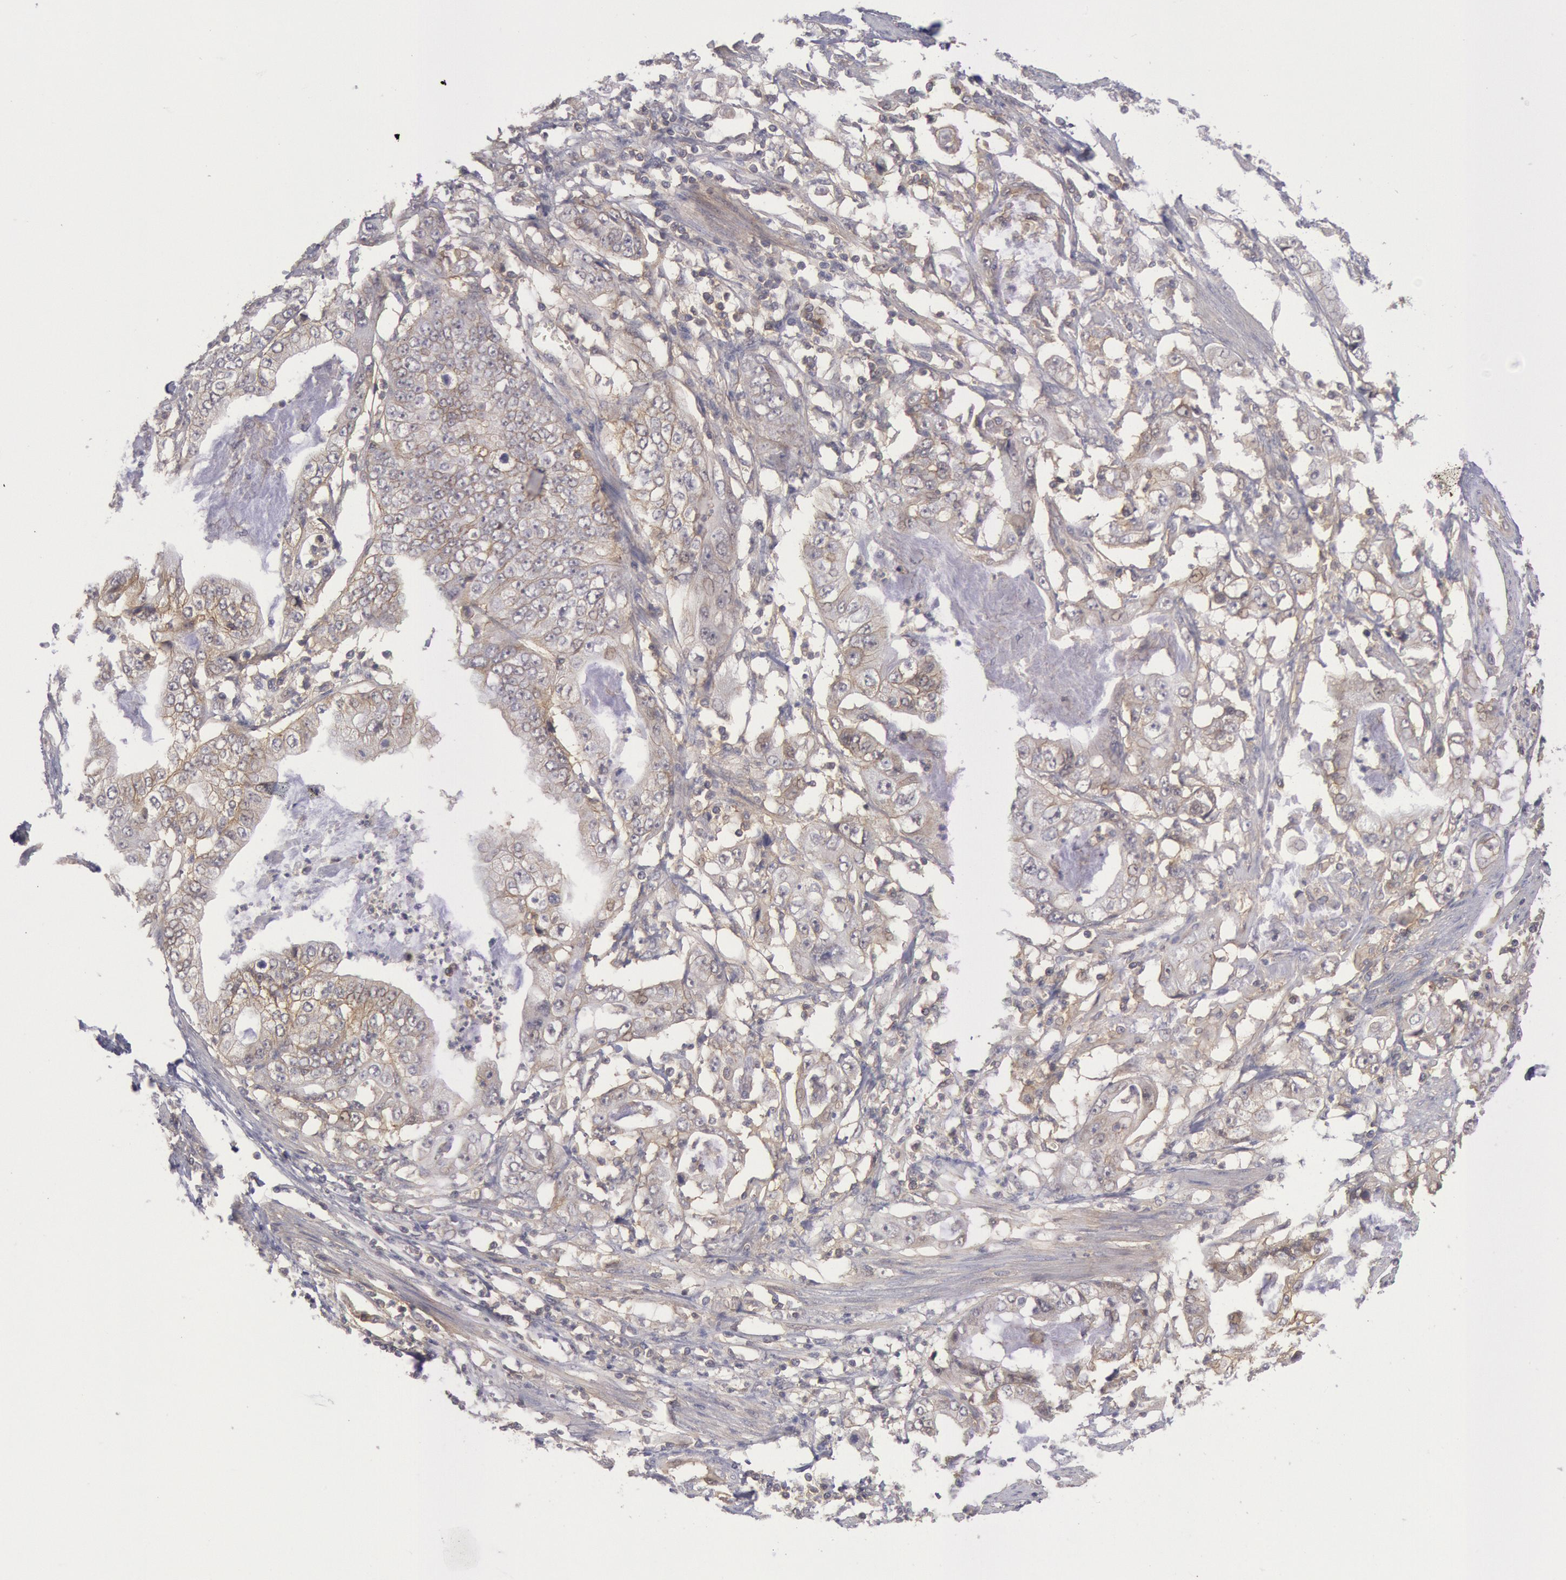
{"staining": {"intensity": "weak", "quantity": "25%-75%", "location": "cytoplasmic/membranous"}, "tissue": "stomach cancer", "cell_type": "Tumor cells", "image_type": "cancer", "snomed": [{"axis": "morphology", "description": "Adenocarcinoma, NOS"}, {"axis": "topography", "description": "Pancreas"}, {"axis": "topography", "description": "Stomach, upper"}], "caption": "Human stomach adenocarcinoma stained with a protein marker exhibits weak staining in tumor cells.", "gene": "STX4", "patient": {"sex": "male", "age": 77}}